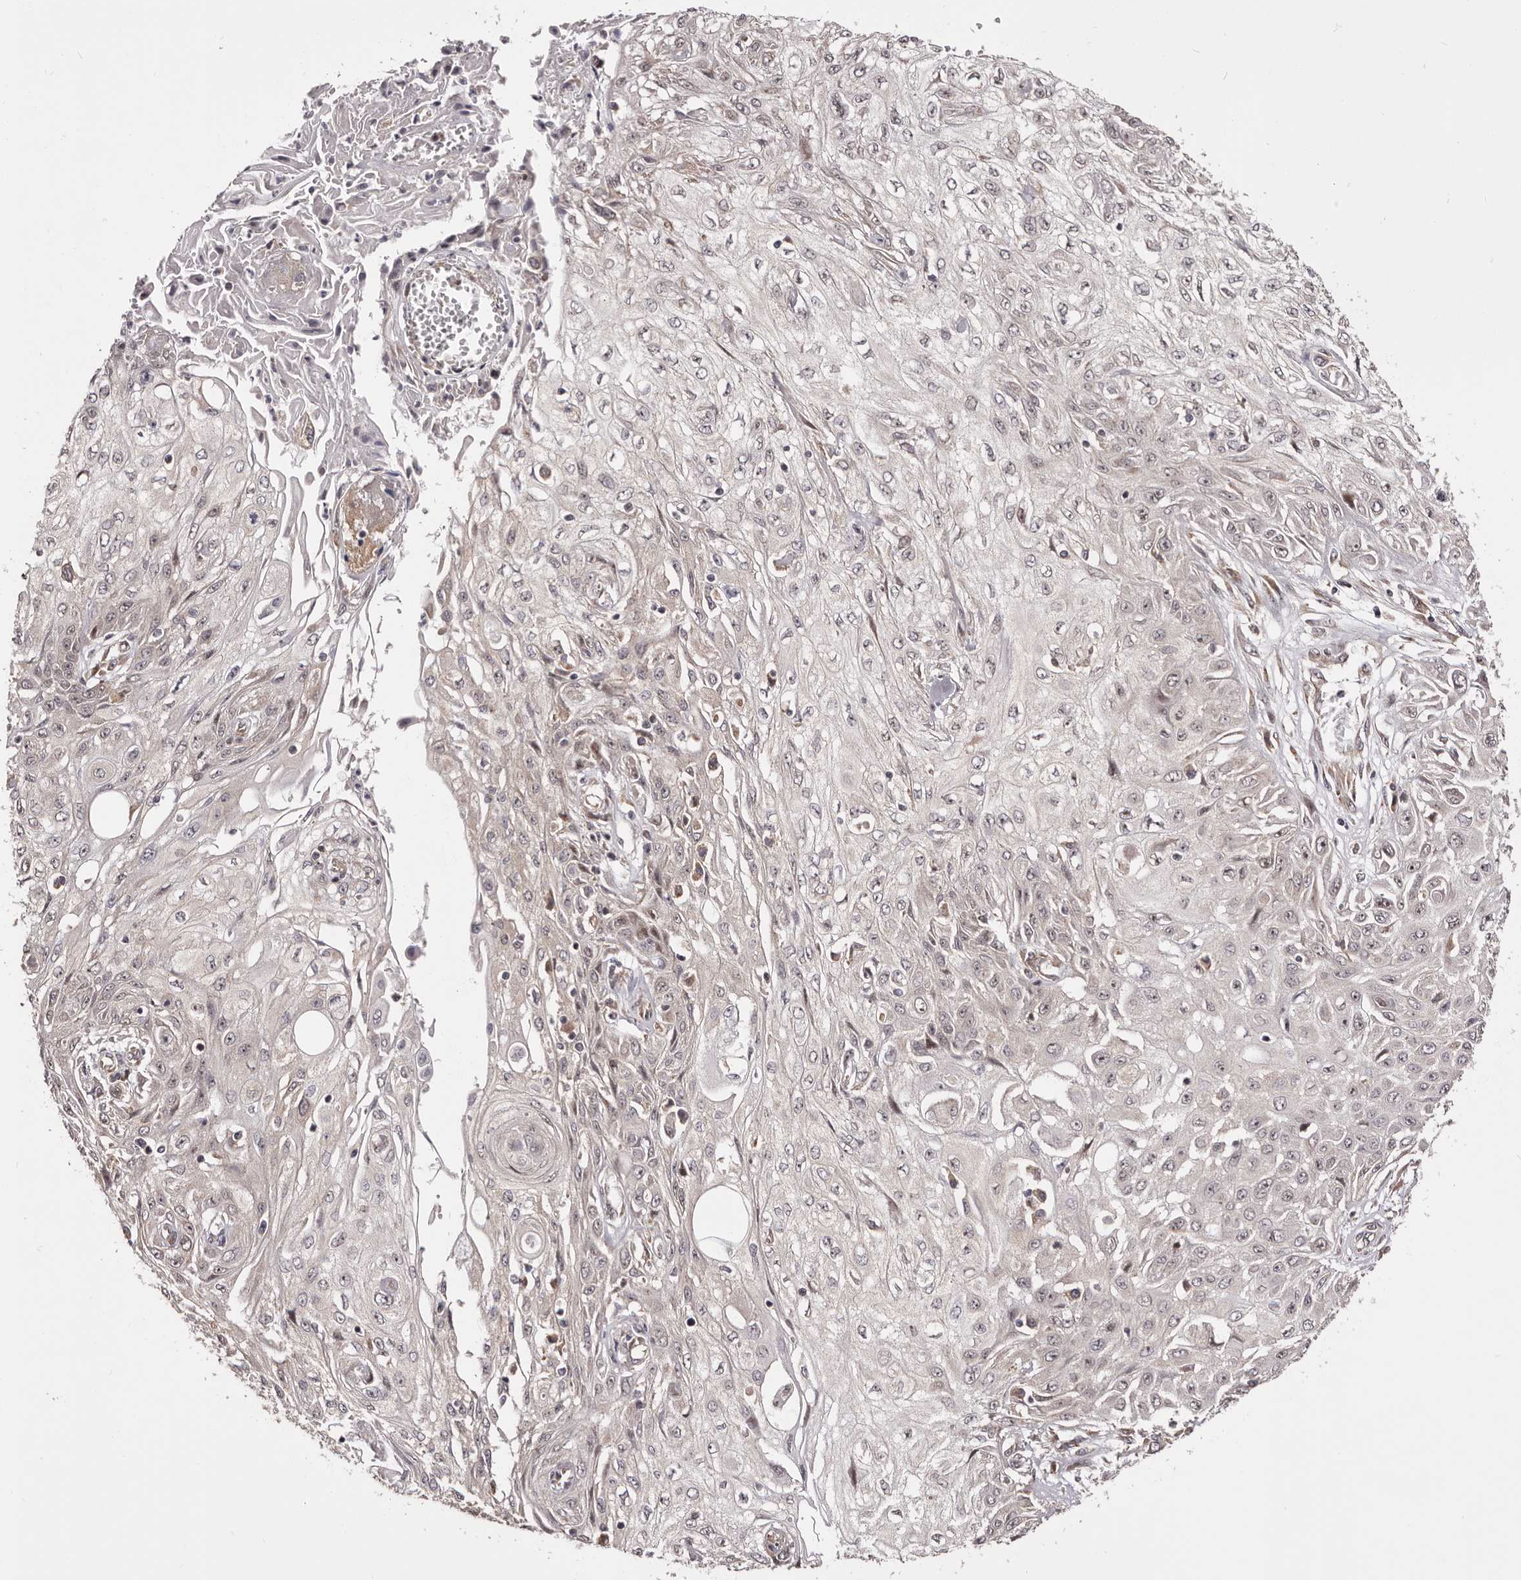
{"staining": {"intensity": "weak", "quantity": "<25%", "location": "nuclear"}, "tissue": "skin cancer", "cell_type": "Tumor cells", "image_type": "cancer", "snomed": [{"axis": "morphology", "description": "Squamous cell carcinoma, NOS"}, {"axis": "morphology", "description": "Squamous cell carcinoma, metastatic, NOS"}, {"axis": "topography", "description": "Skin"}, {"axis": "topography", "description": "Lymph node"}], "caption": "Micrograph shows no significant protein expression in tumor cells of skin squamous cell carcinoma. (DAB immunohistochemistry (IHC) visualized using brightfield microscopy, high magnification).", "gene": "NOL12", "patient": {"sex": "male", "age": 75}}